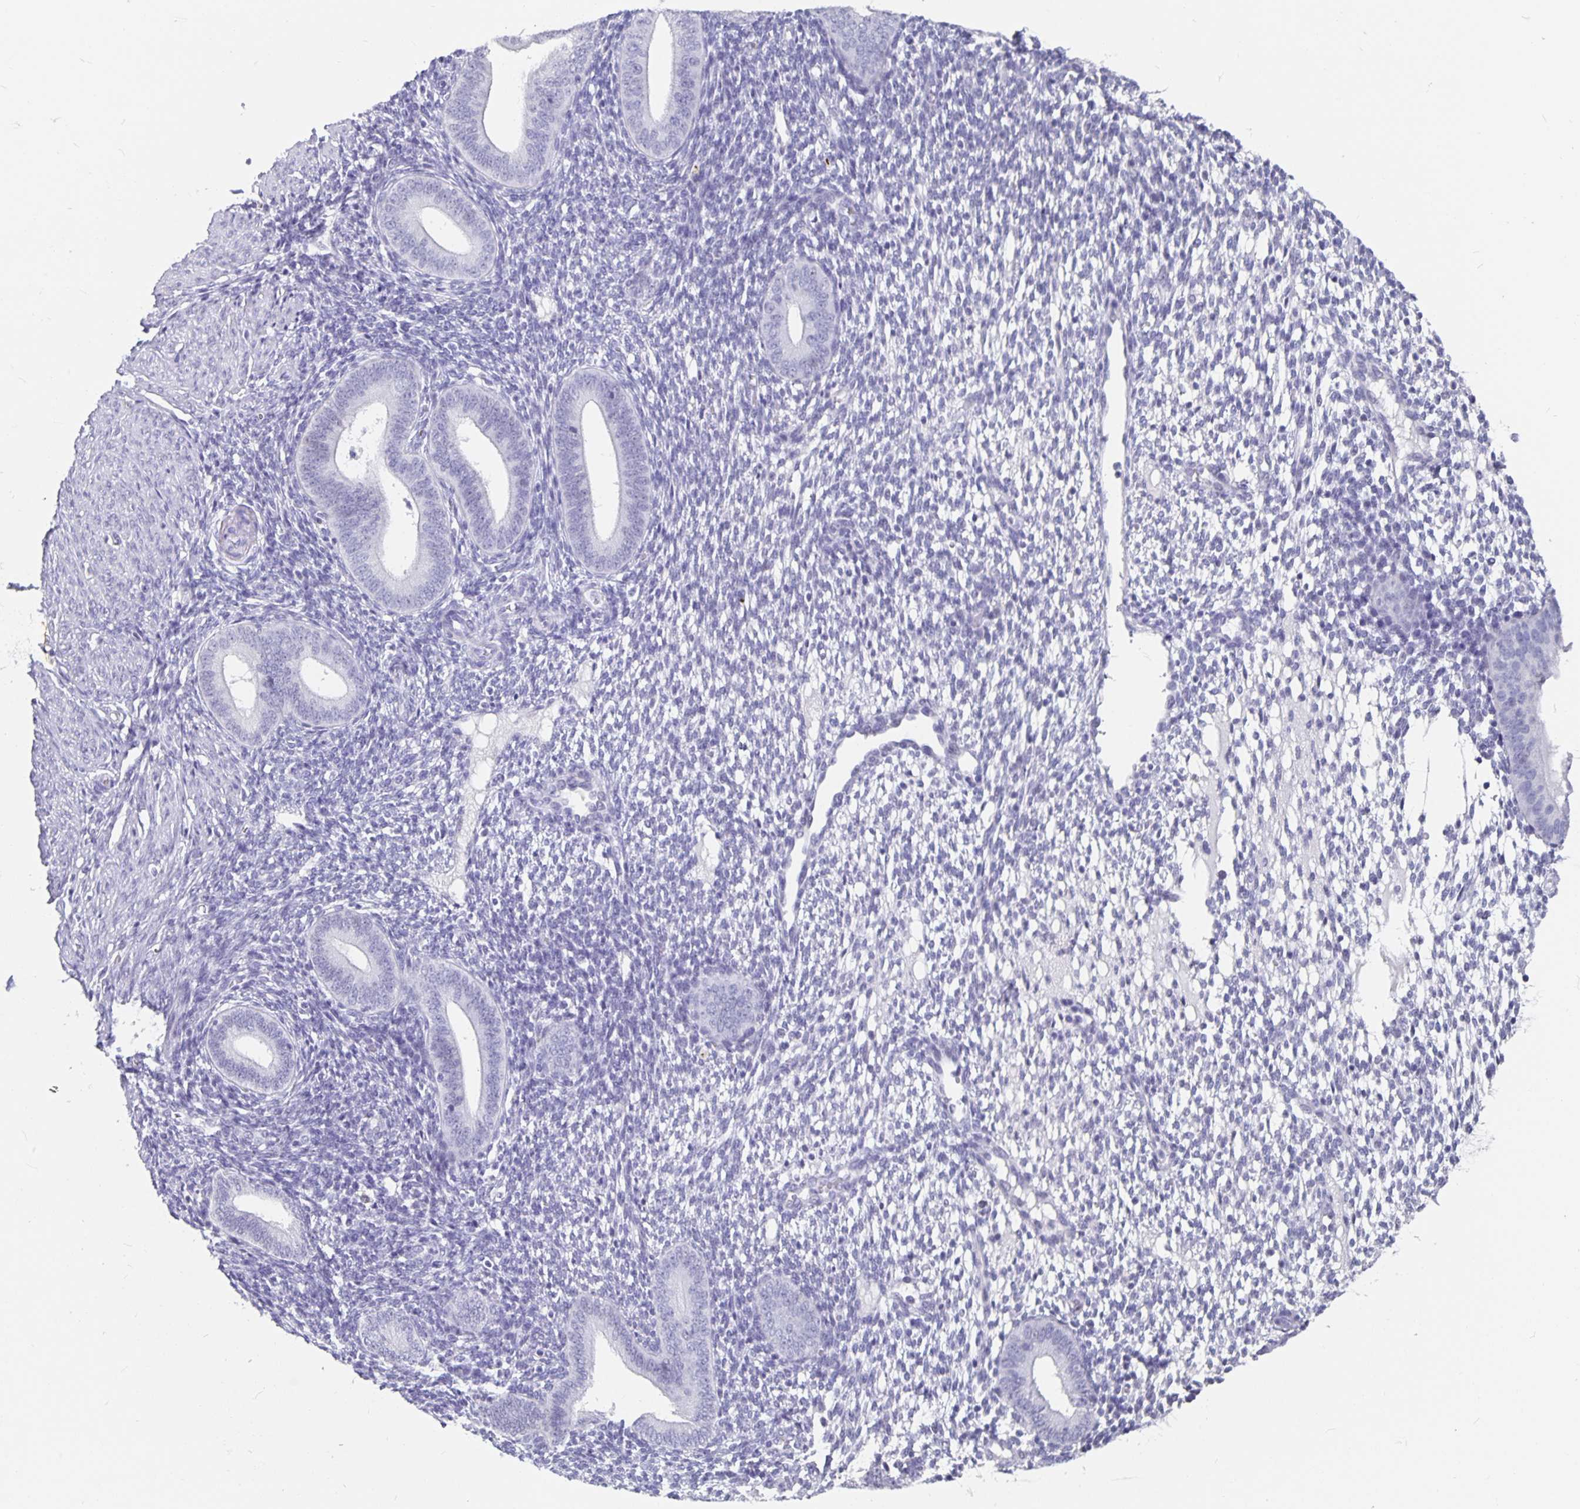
{"staining": {"intensity": "negative", "quantity": "none", "location": "none"}, "tissue": "endometrium", "cell_type": "Cells in endometrial stroma", "image_type": "normal", "snomed": [{"axis": "morphology", "description": "Normal tissue, NOS"}, {"axis": "topography", "description": "Endometrium"}], "caption": "Human endometrium stained for a protein using immunohistochemistry reveals no positivity in cells in endometrial stroma.", "gene": "OLIG2", "patient": {"sex": "female", "age": 40}}